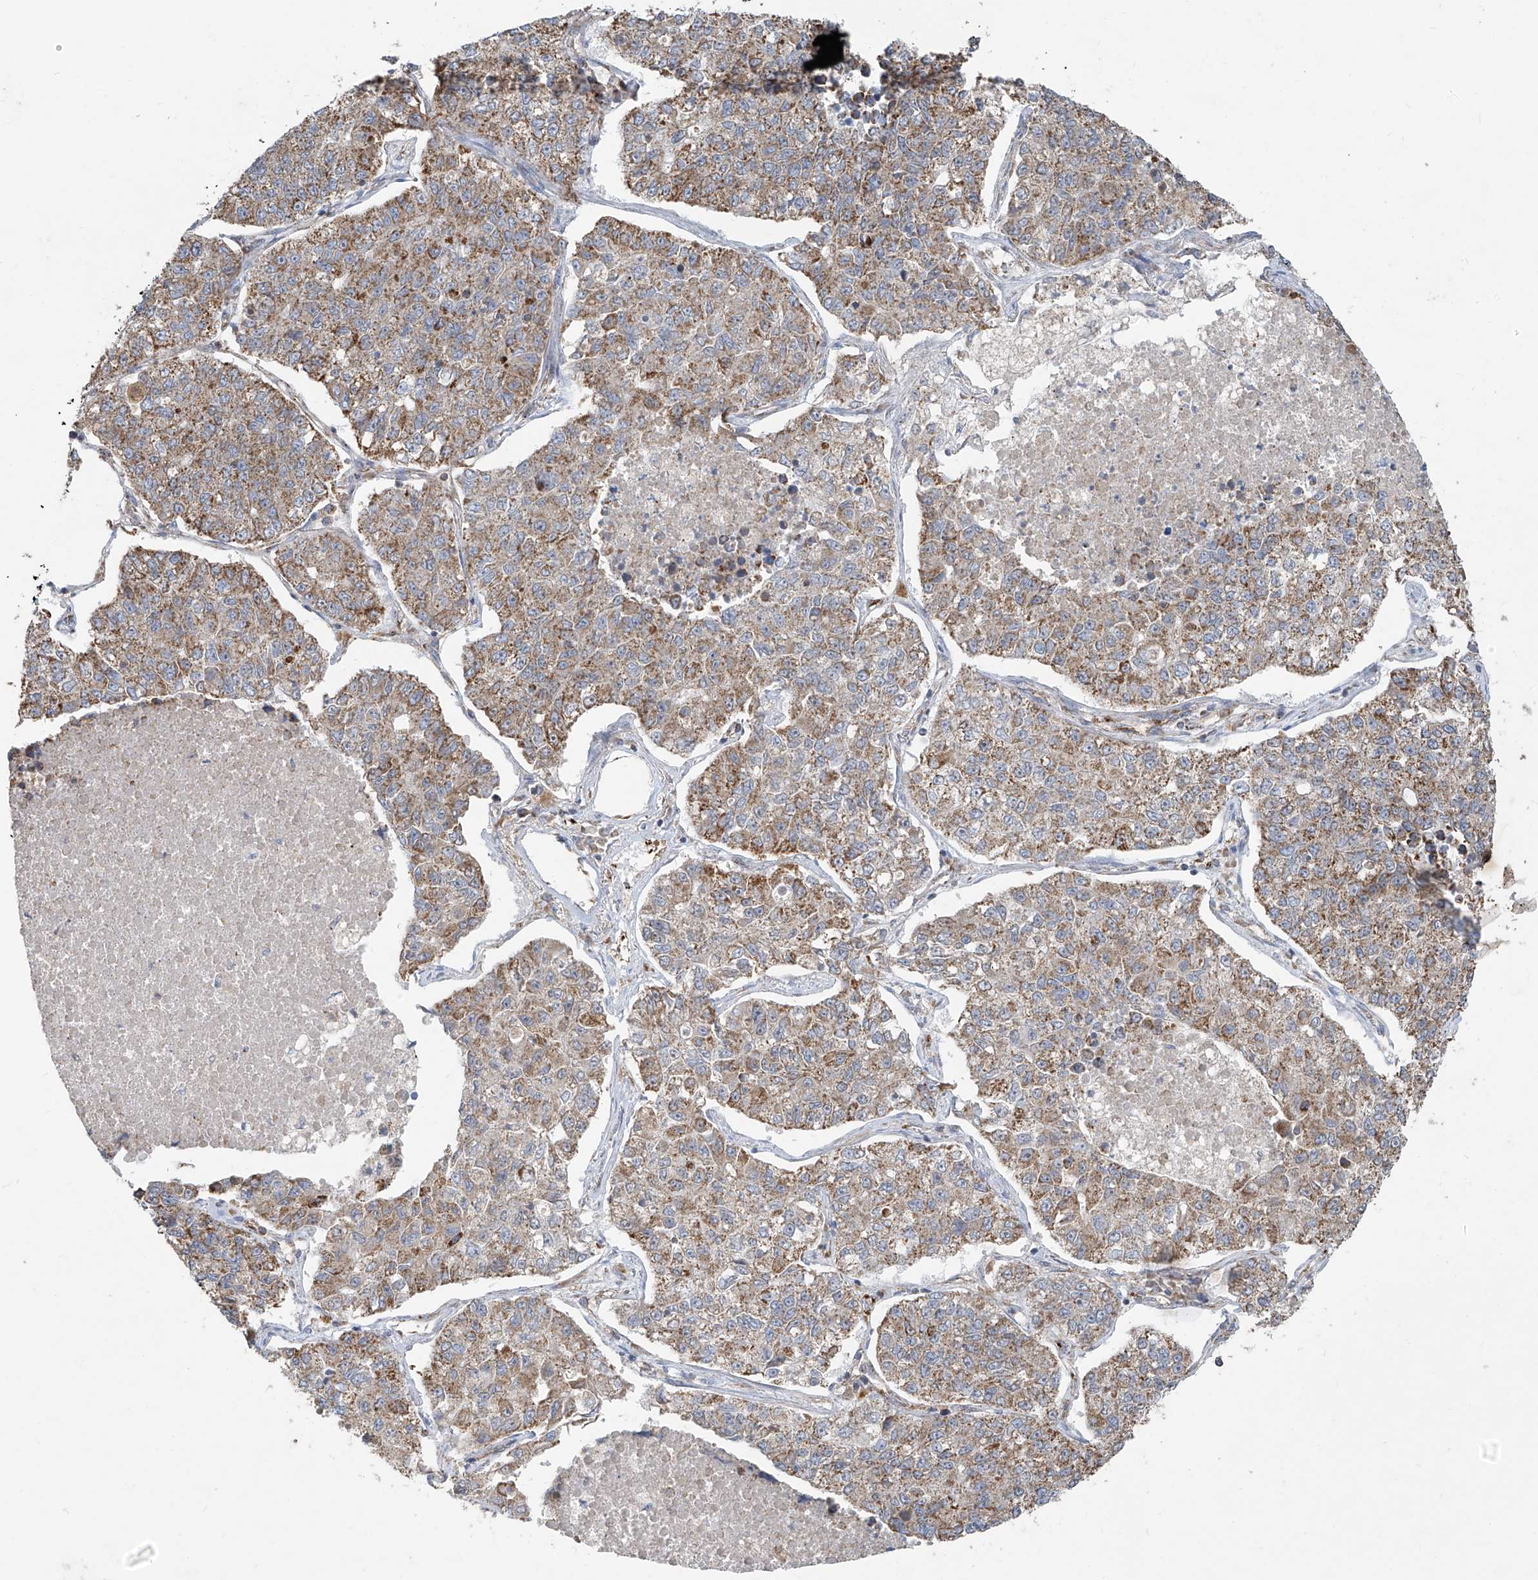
{"staining": {"intensity": "moderate", "quantity": ">75%", "location": "cytoplasmic/membranous"}, "tissue": "lung cancer", "cell_type": "Tumor cells", "image_type": "cancer", "snomed": [{"axis": "morphology", "description": "Adenocarcinoma, NOS"}, {"axis": "topography", "description": "Lung"}], "caption": "High-power microscopy captured an immunohistochemistry (IHC) image of lung cancer (adenocarcinoma), revealing moderate cytoplasmic/membranous positivity in about >75% of tumor cells.", "gene": "UQCC1", "patient": {"sex": "male", "age": 49}}